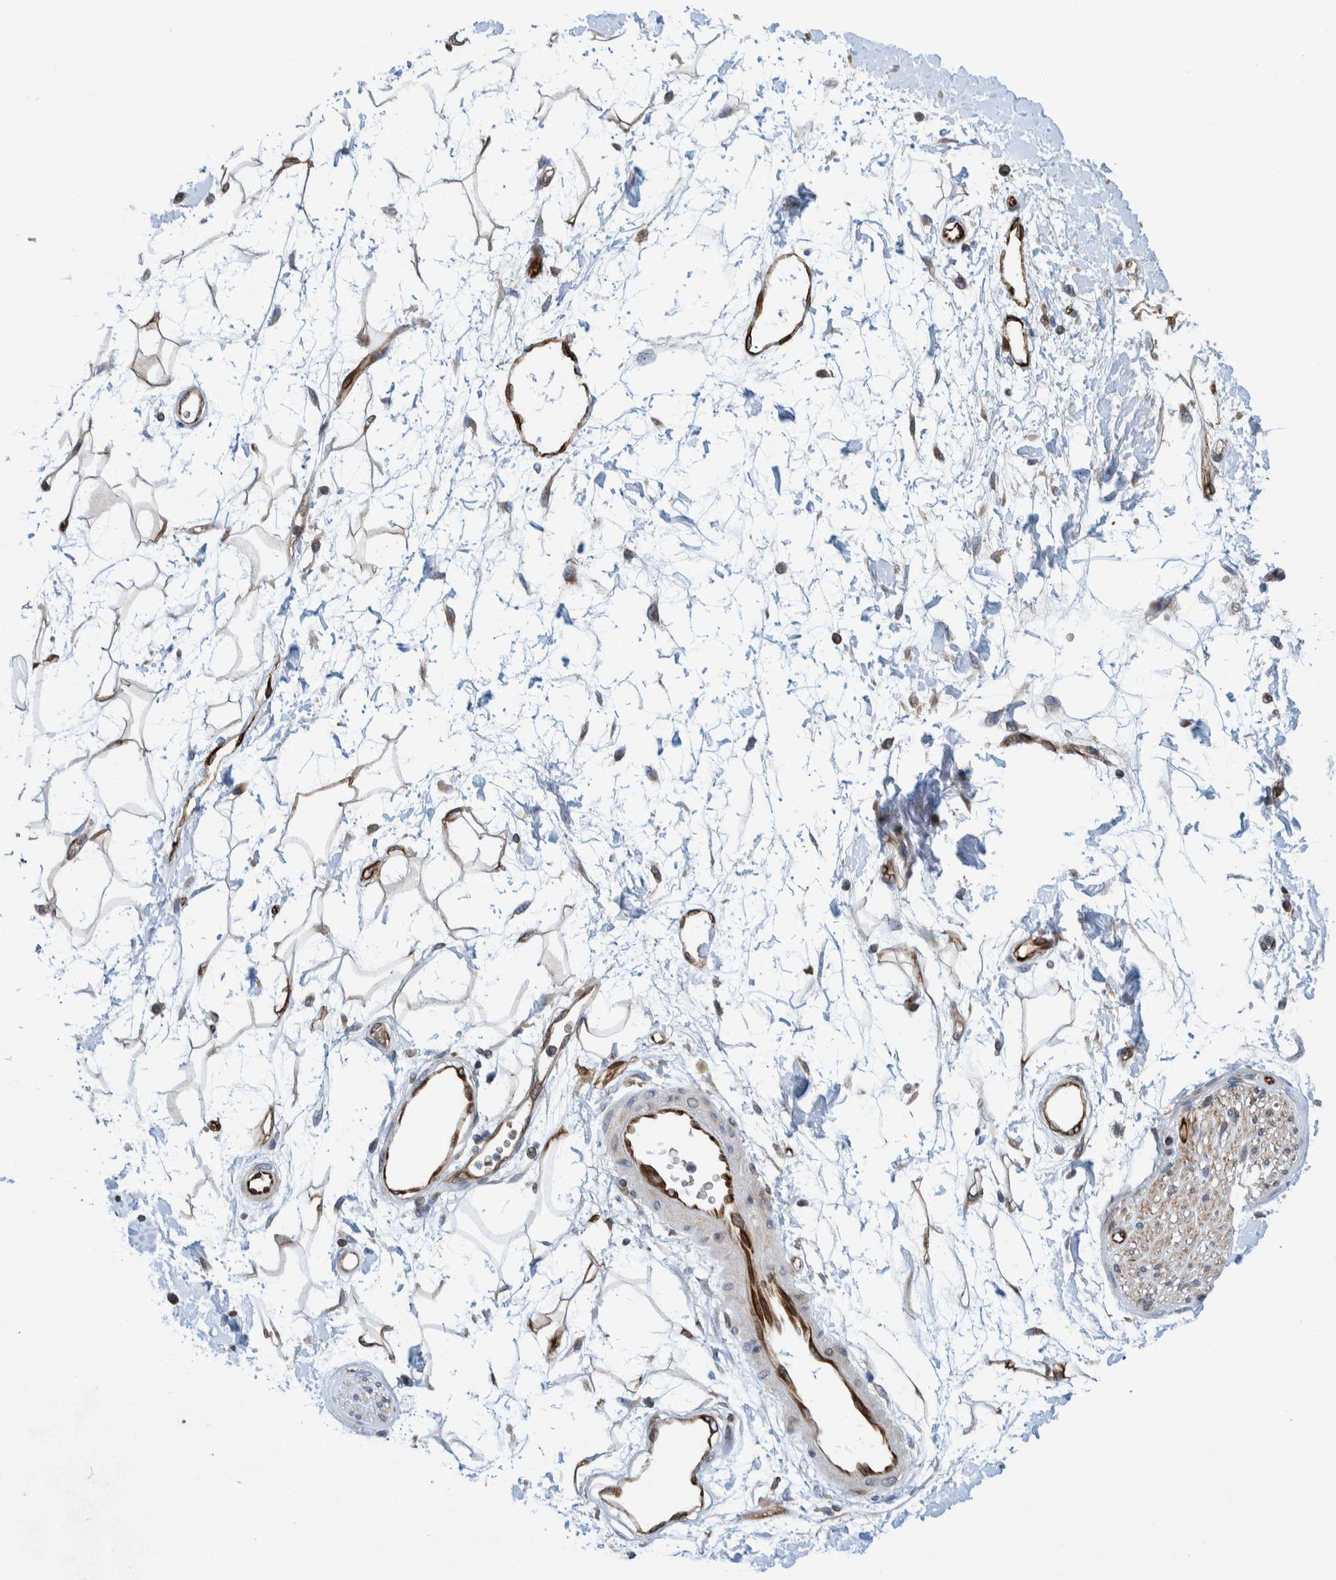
{"staining": {"intensity": "weak", "quantity": ">75%", "location": "cytoplasmic/membranous"}, "tissue": "adipose tissue", "cell_type": "Adipocytes", "image_type": "normal", "snomed": [{"axis": "morphology", "description": "Normal tissue, NOS"}, {"axis": "morphology", "description": "Adenocarcinoma, NOS"}, {"axis": "topography", "description": "Duodenum"}, {"axis": "topography", "description": "Peripheral nerve tissue"}], "caption": "Immunohistochemistry image of benign adipose tissue stained for a protein (brown), which demonstrates low levels of weak cytoplasmic/membranous staining in approximately >75% of adipocytes.", "gene": "THEM6", "patient": {"sex": "female", "age": 60}}